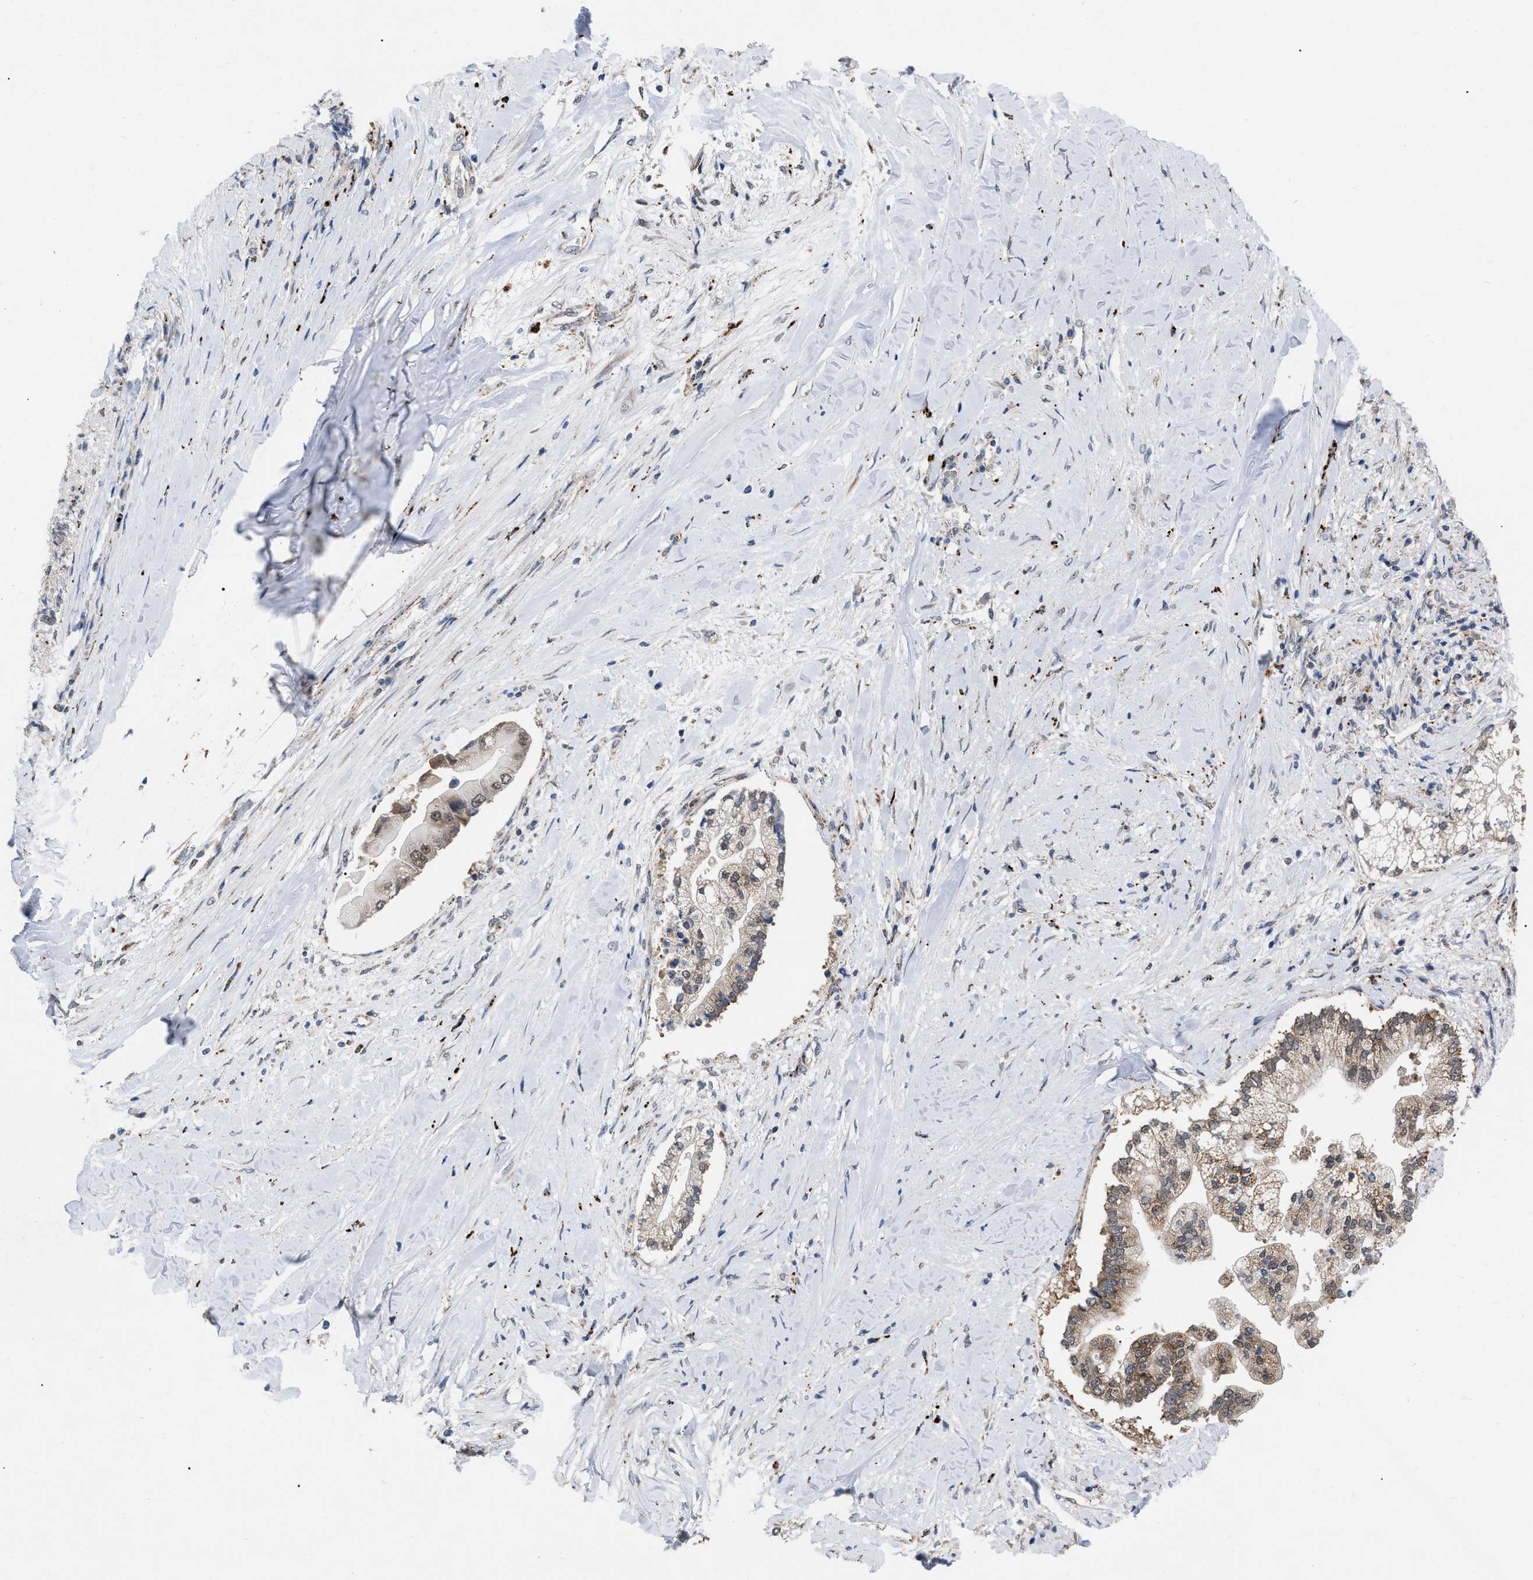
{"staining": {"intensity": "moderate", "quantity": "25%-75%", "location": "cytoplasmic/membranous,nuclear"}, "tissue": "liver cancer", "cell_type": "Tumor cells", "image_type": "cancer", "snomed": [{"axis": "morphology", "description": "Cholangiocarcinoma"}, {"axis": "topography", "description": "Liver"}], "caption": "IHC (DAB (3,3'-diaminobenzidine)) staining of human liver cancer (cholangiocarcinoma) shows moderate cytoplasmic/membranous and nuclear protein expression in approximately 25%-75% of tumor cells. The staining was performed using DAB to visualize the protein expression in brown, while the nuclei were stained in blue with hematoxylin (Magnification: 20x).", "gene": "UPF1", "patient": {"sex": "male", "age": 50}}